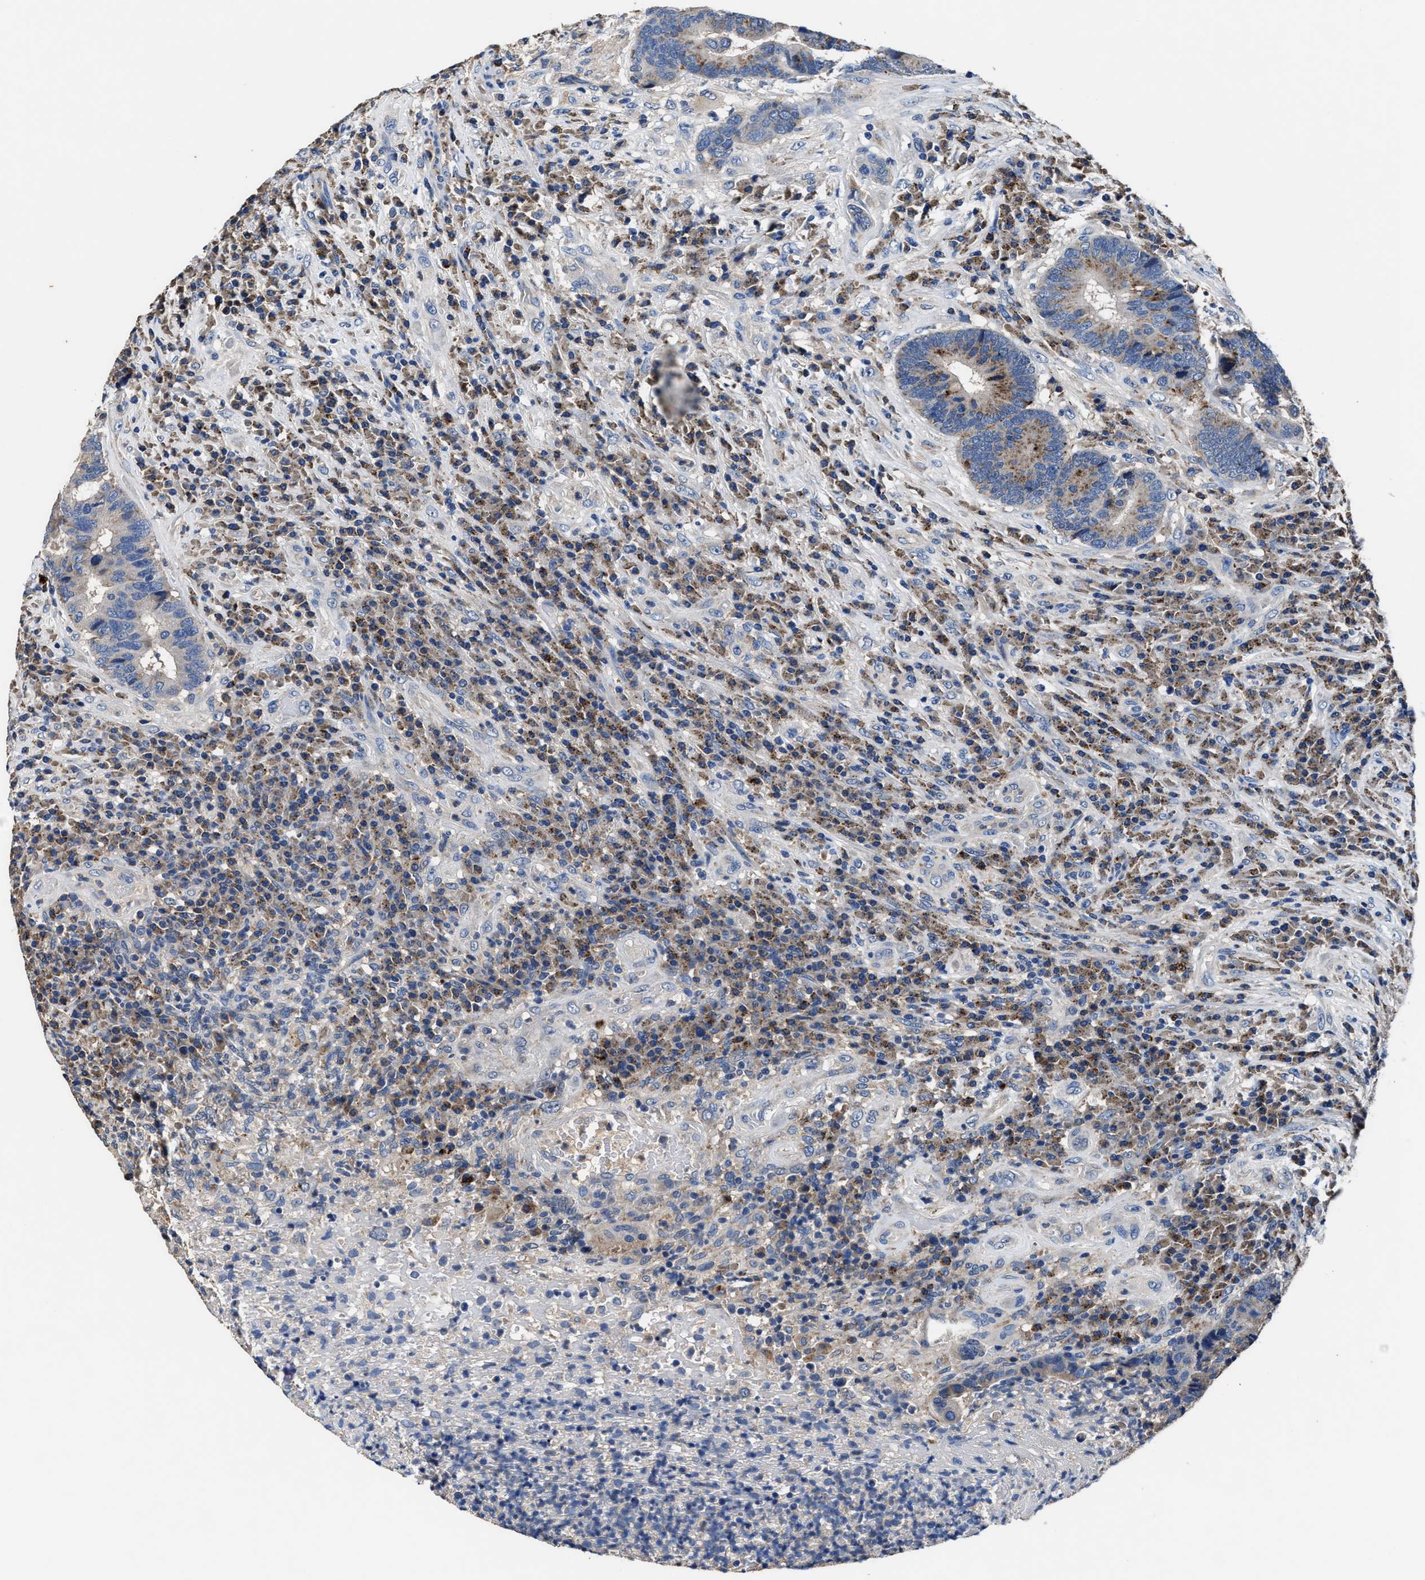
{"staining": {"intensity": "moderate", "quantity": "25%-75%", "location": "cytoplasmic/membranous"}, "tissue": "colorectal cancer", "cell_type": "Tumor cells", "image_type": "cancer", "snomed": [{"axis": "morphology", "description": "Adenocarcinoma, NOS"}, {"axis": "topography", "description": "Rectum"}], "caption": "DAB immunohistochemical staining of human adenocarcinoma (colorectal) demonstrates moderate cytoplasmic/membranous protein staining in approximately 25%-75% of tumor cells.", "gene": "UBR4", "patient": {"sex": "female", "age": 89}}